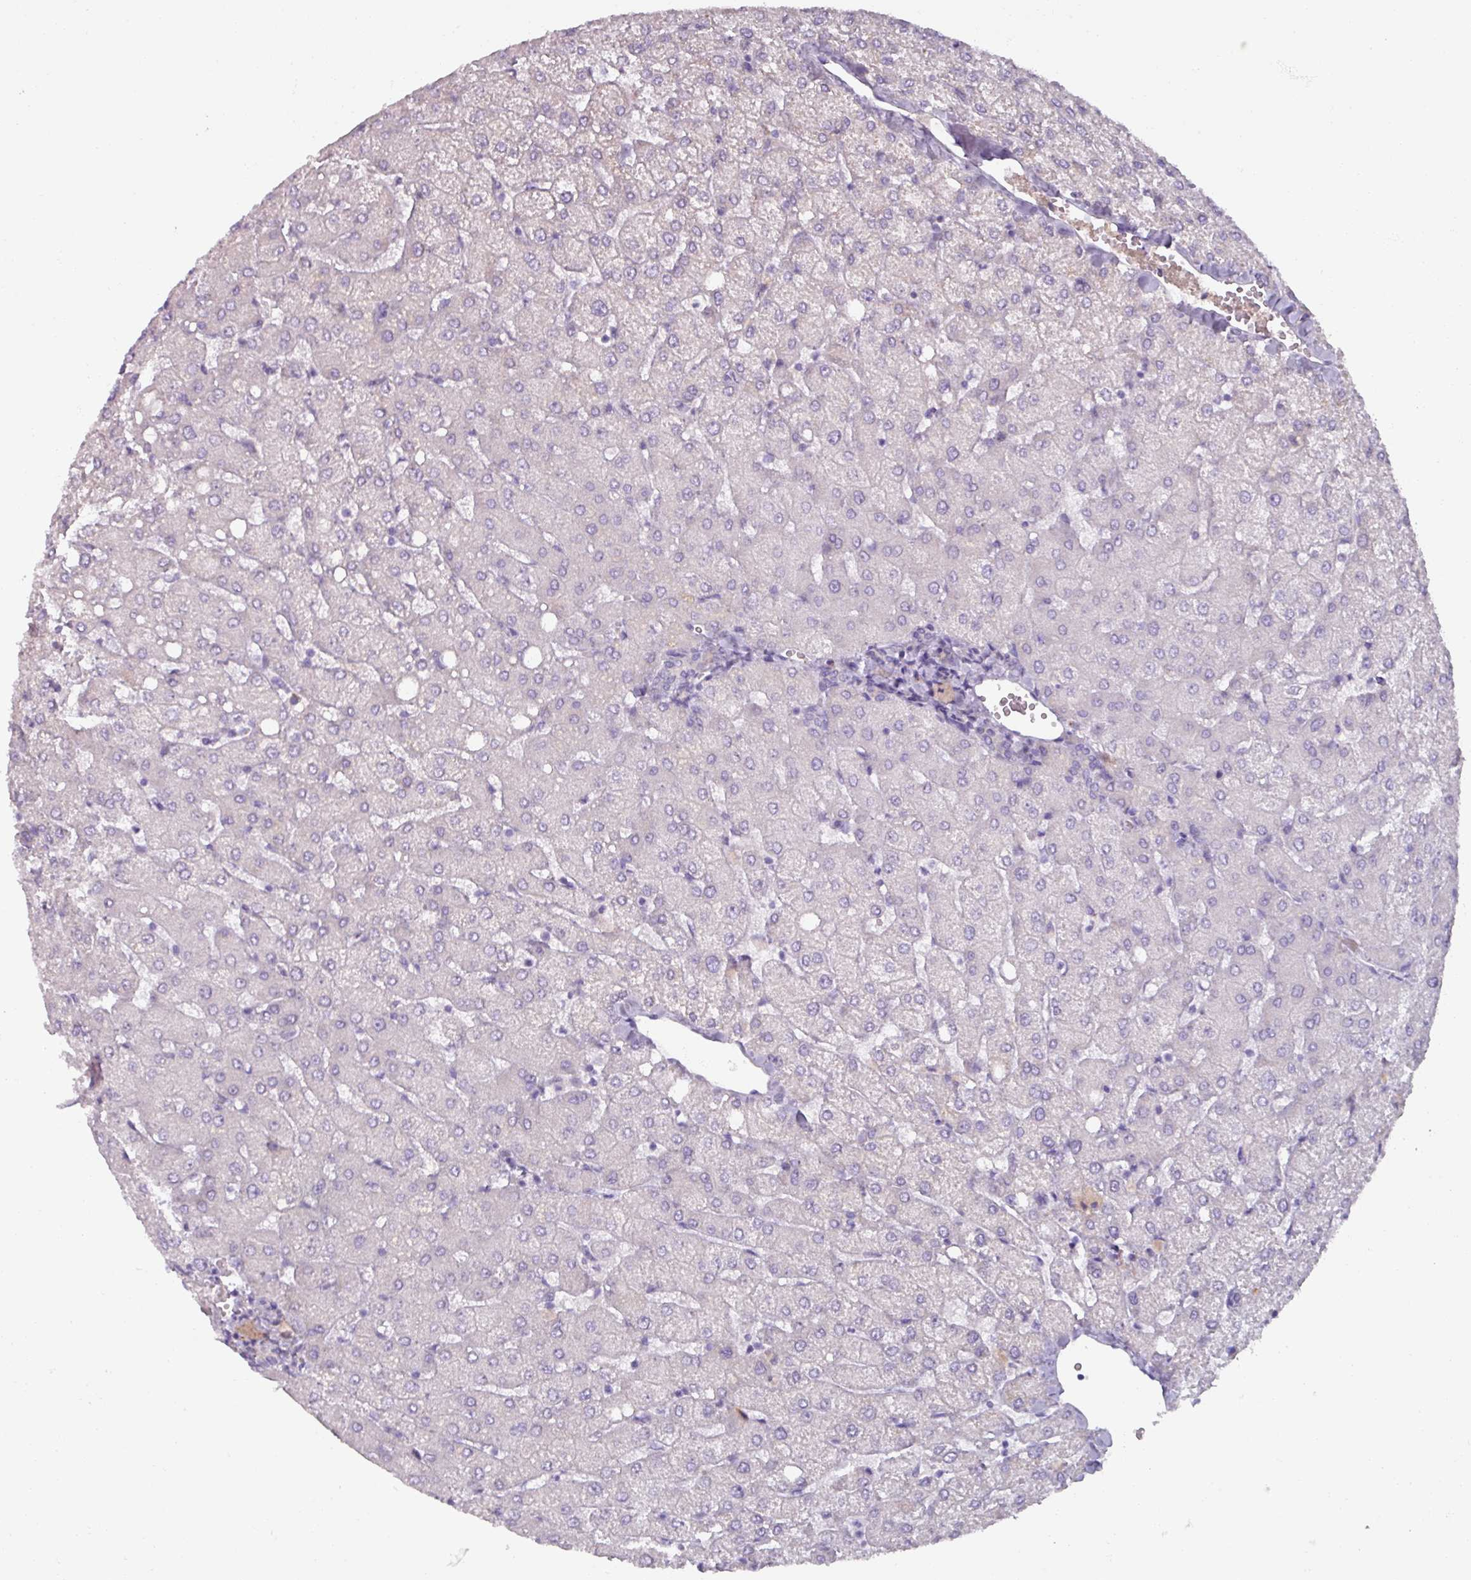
{"staining": {"intensity": "negative", "quantity": "none", "location": "none"}, "tissue": "liver", "cell_type": "Cholangiocytes", "image_type": "normal", "snomed": [{"axis": "morphology", "description": "Normal tissue, NOS"}, {"axis": "topography", "description": "Liver"}], "caption": "High power microscopy photomicrograph of an IHC image of unremarkable liver, revealing no significant expression in cholangiocytes. (Stains: DAB IHC with hematoxylin counter stain, Microscopy: brightfield microscopy at high magnification).", "gene": "SPESP1", "patient": {"sex": "female", "age": 54}}